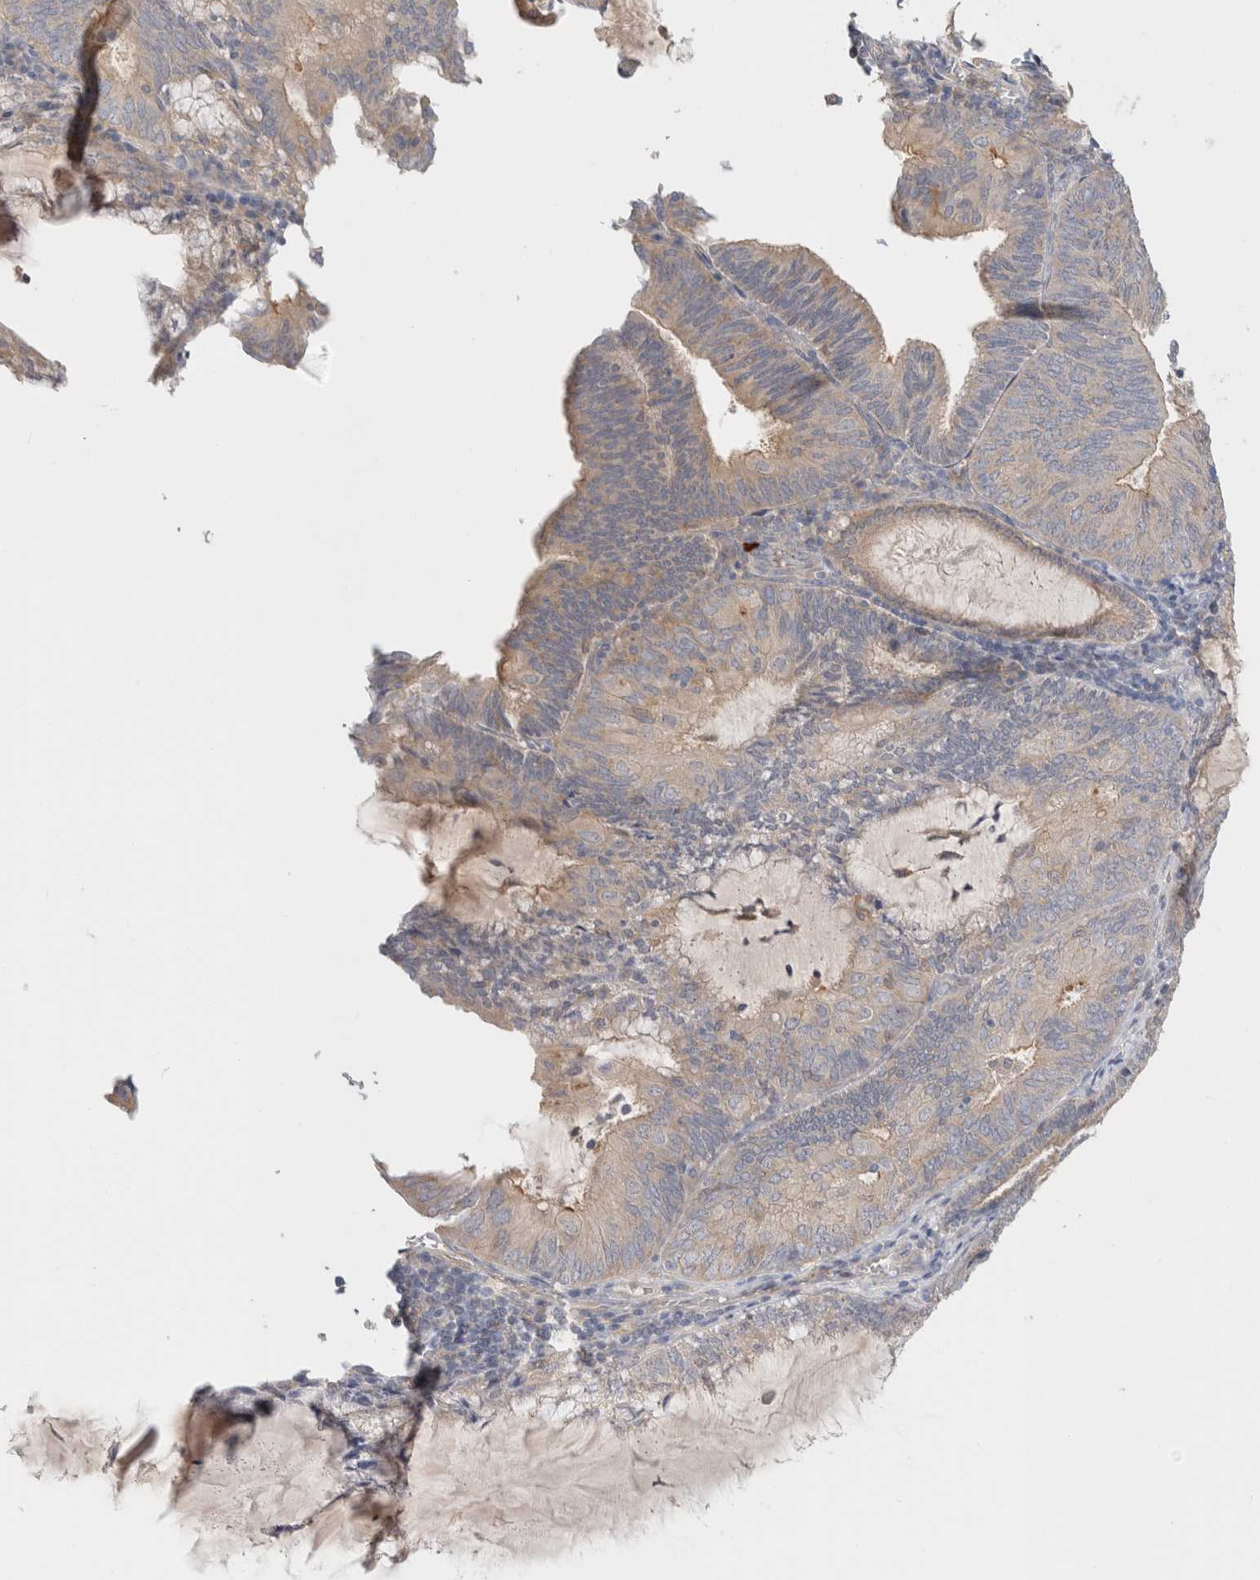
{"staining": {"intensity": "weak", "quantity": "<25%", "location": "cytoplasmic/membranous"}, "tissue": "endometrial cancer", "cell_type": "Tumor cells", "image_type": "cancer", "snomed": [{"axis": "morphology", "description": "Adenocarcinoma, NOS"}, {"axis": "topography", "description": "Endometrium"}], "caption": "Immunohistochemistry of human endometrial adenocarcinoma reveals no expression in tumor cells.", "gene": "SGK3", "patient": {"sex": "female", "age": 81}}